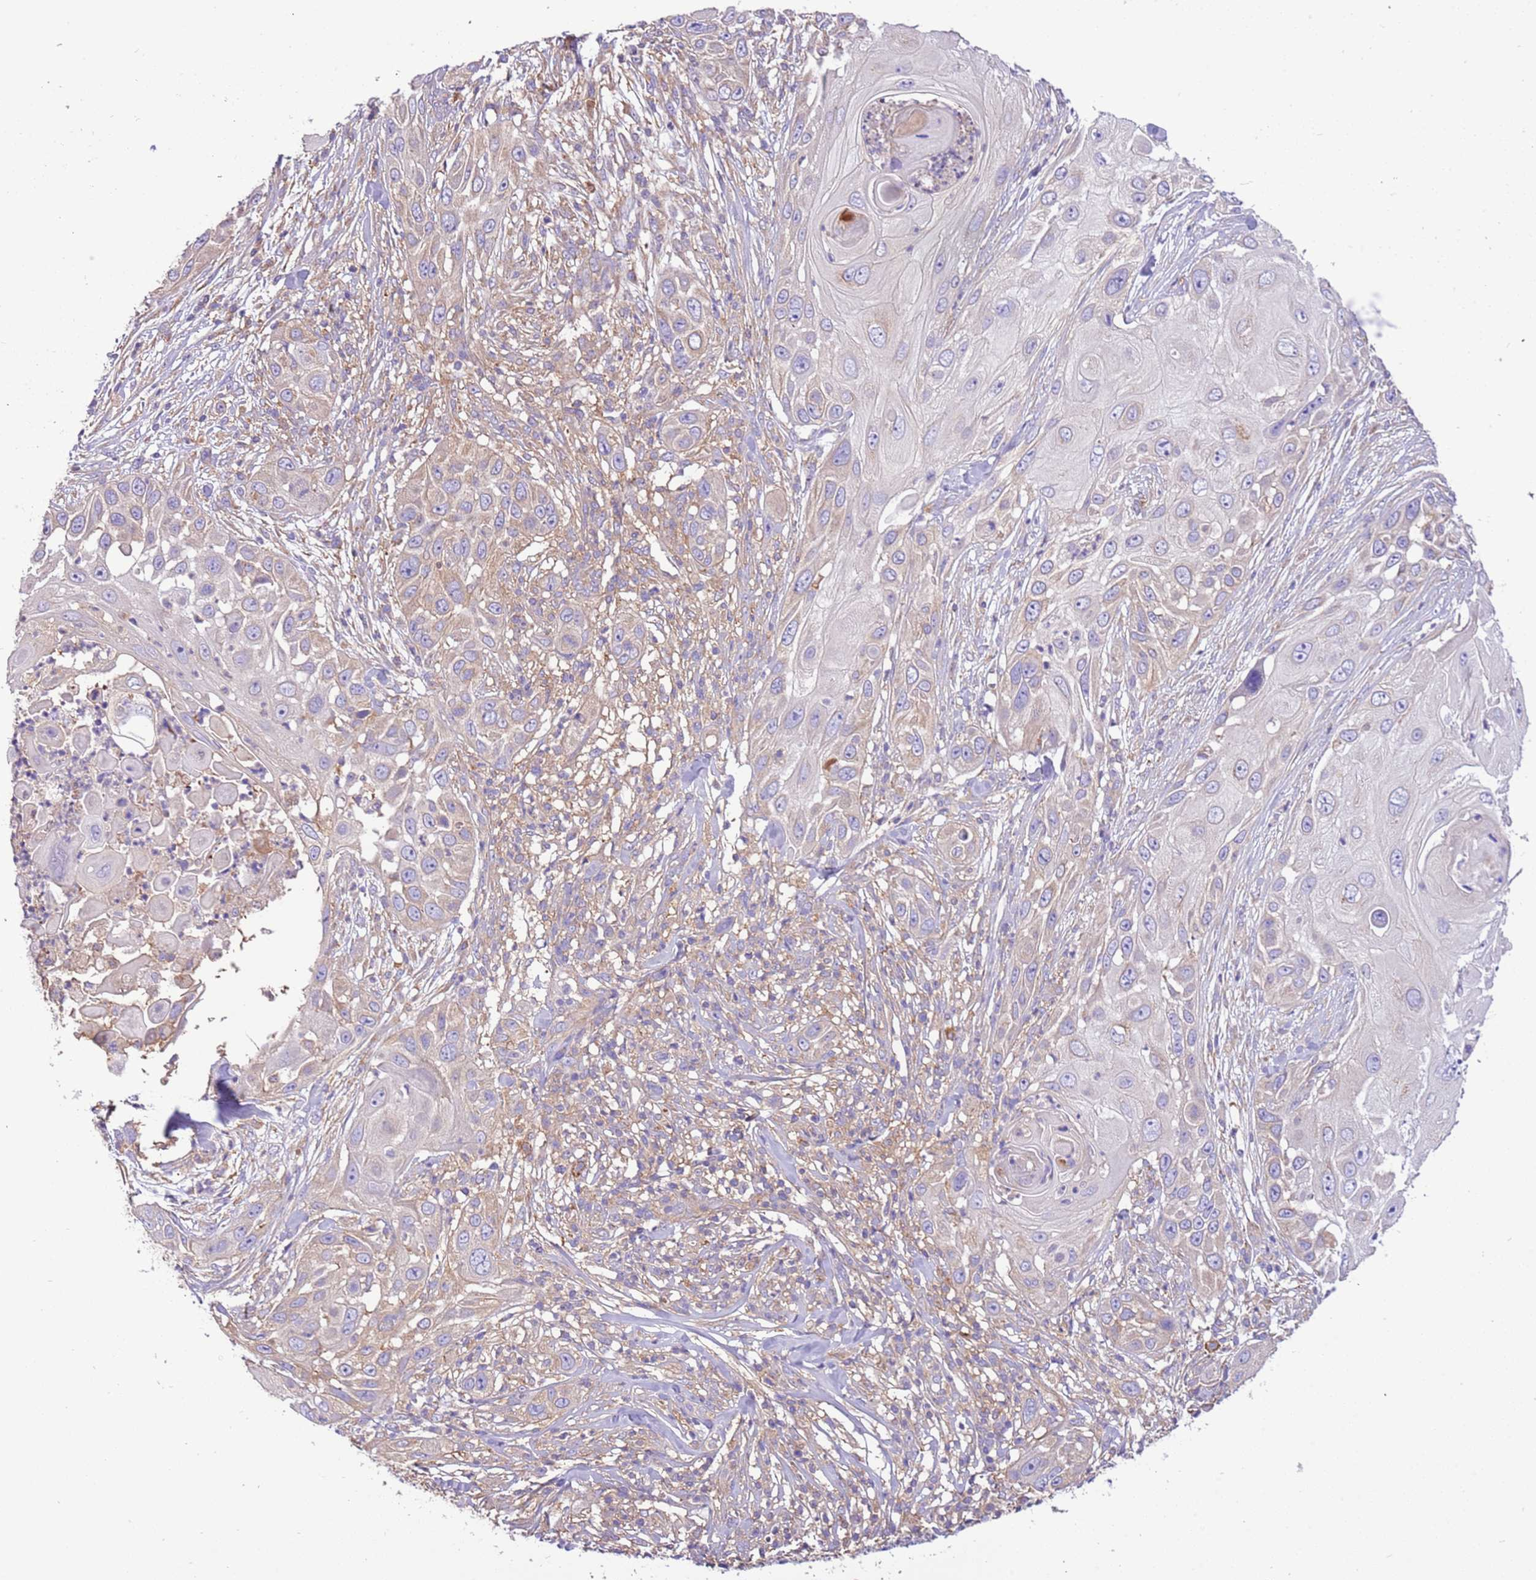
{"staining": {"intensity": "weak", "quantity": "25%-75%", "location": "cytoplasmic/membranous"}, "tissue": "skin cancer", "cell_type": "Tumor cells", "image_type": "cancer", "snomed": [{"axis": "morphology", "description": "Squamous cell carcinoma, NOS"}, {"axis": "topography", "description": "Skin"}], "caption": "Squamous cell carcinoma (skin) stained with a protein marker reveals weak staining in tumor cells.", "gene": "NAALADL1", "patient": {"sex": "female", "age": 44}}